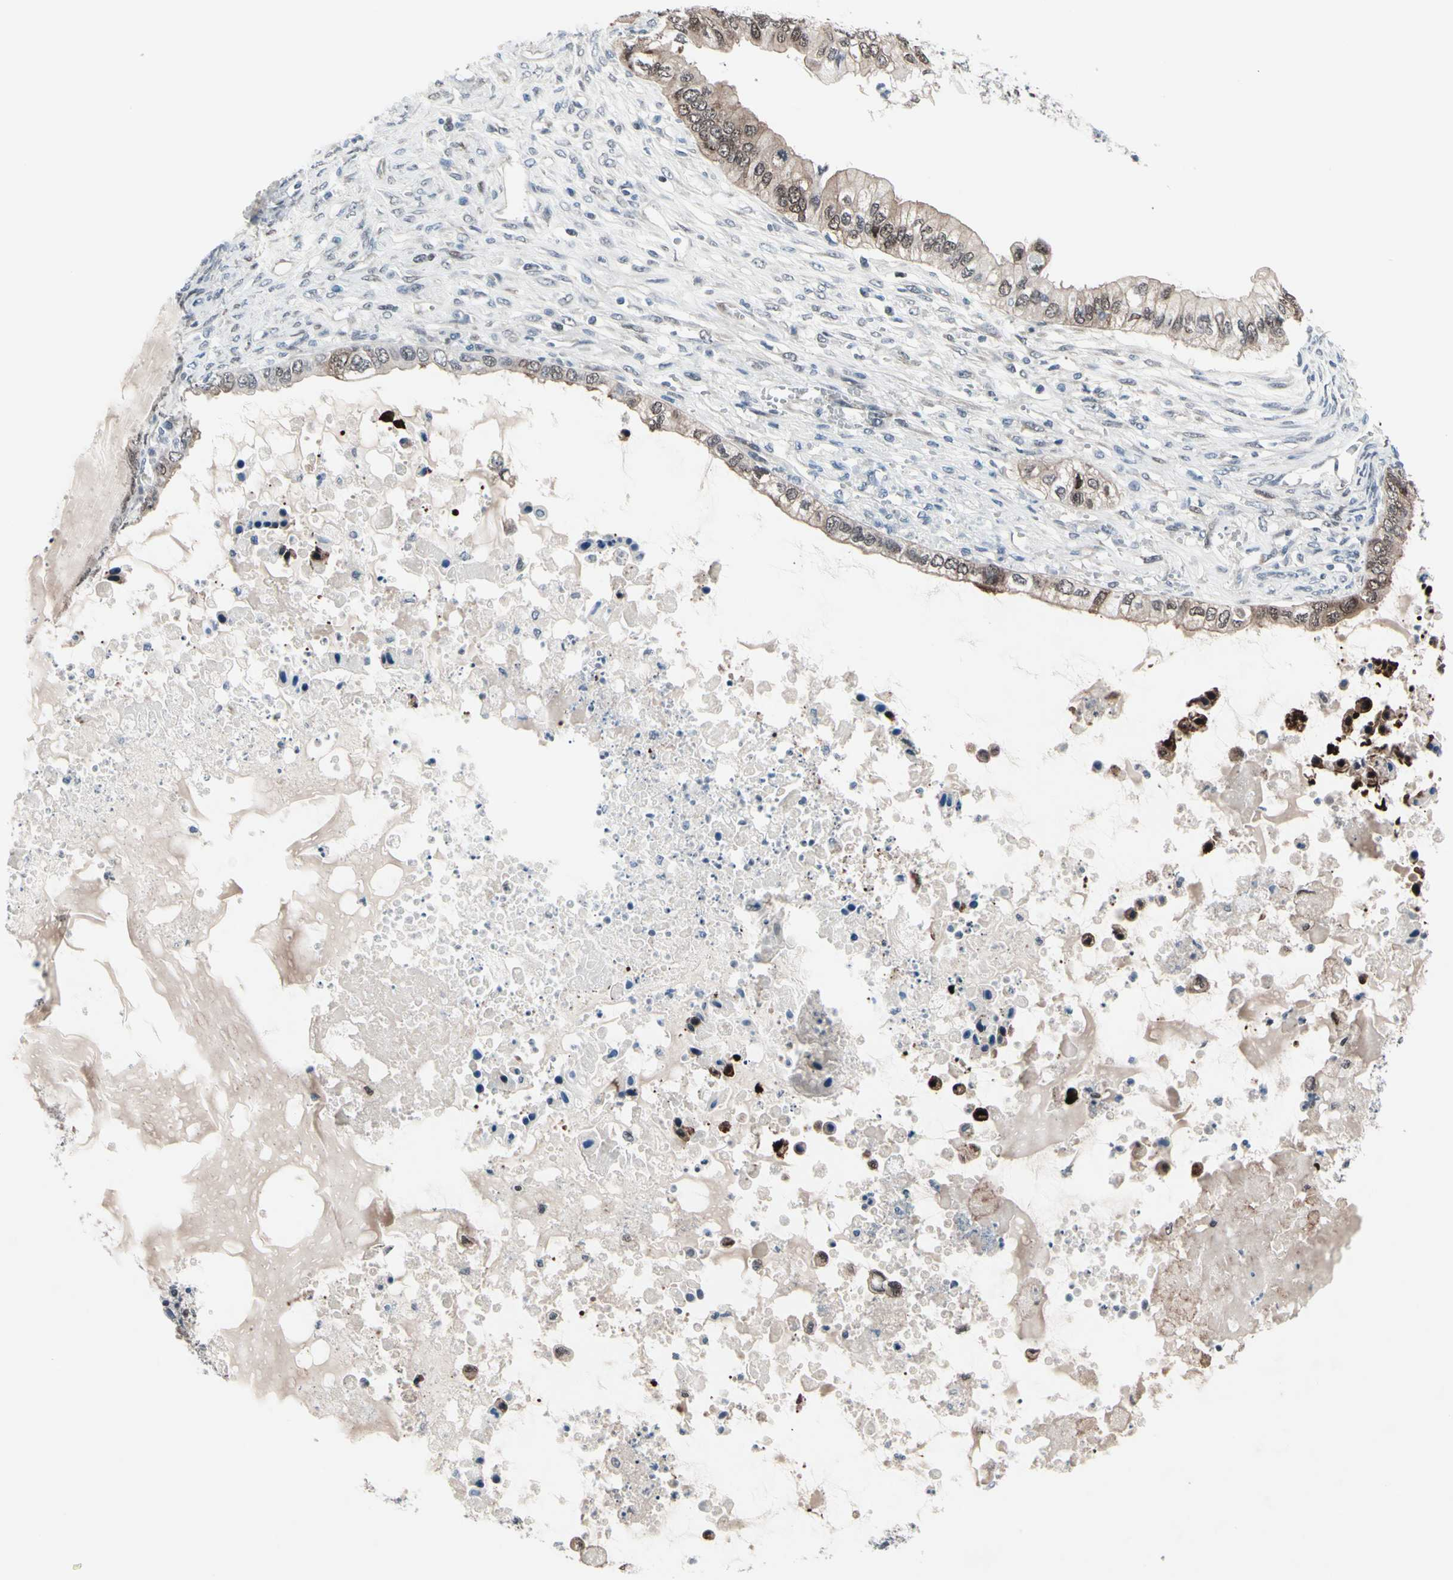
{"staining": {"intensity": "moderate", "quantity": "25%-75%", "location": "cytoplasmic/membranous,nuclear"}, "tissue": "ovarian cancer", "cell_type": "Tumor cells", "image_type": "cancer", "snomed": [{"axis": "morphology", "description": "Cystadenocarcinoma, mucinous, NOS"}, {"axis": "topography", "description": "Ovary"}], "caption": "Ovarian cancer (mucinous cystadenocarcinoma) stained with a brown dye shows moderate cytoplasmic/membranous and nuclear positive expression in about 25%-75% of tumor cells.", "gene": "TXN", "patient": {"sex": "female", "age": 80}}